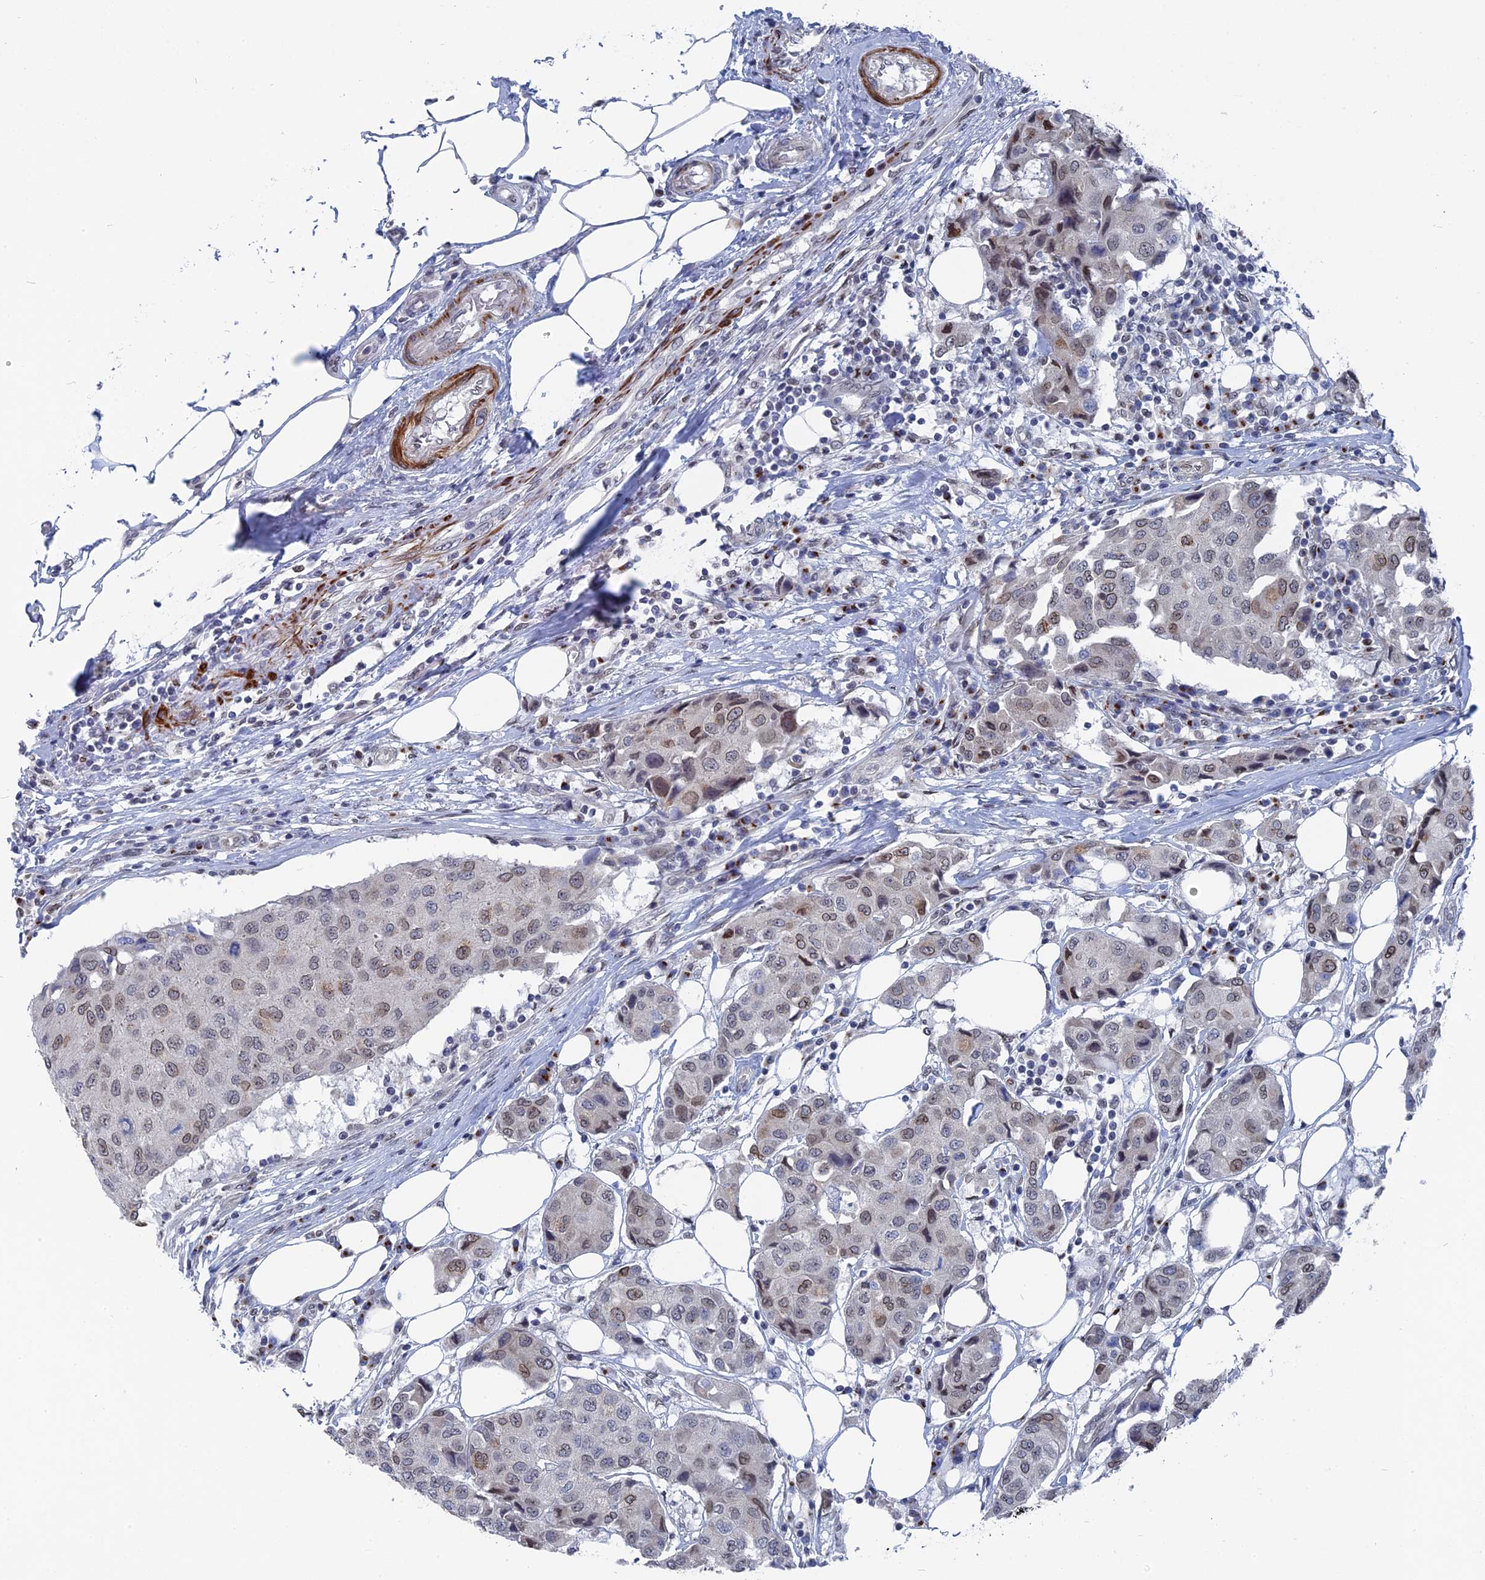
{"staining": {"intensity": "weak", "quantity": "<25%", "location": "nuclear"}, "tissue": "breast cancer", "cell_type": "Tumor cells", "image_type": "cancer", "snomed": [{"axis": "morphology", "description": "Duct carcinoma"}, {"axis": "topography", "description": "Breast"}], "caption": "Tumor cells show no significant expression in breast intraductal carcinoma.", "gene": "MTRF1", "patient": {"sex": "female", "age": 80}}